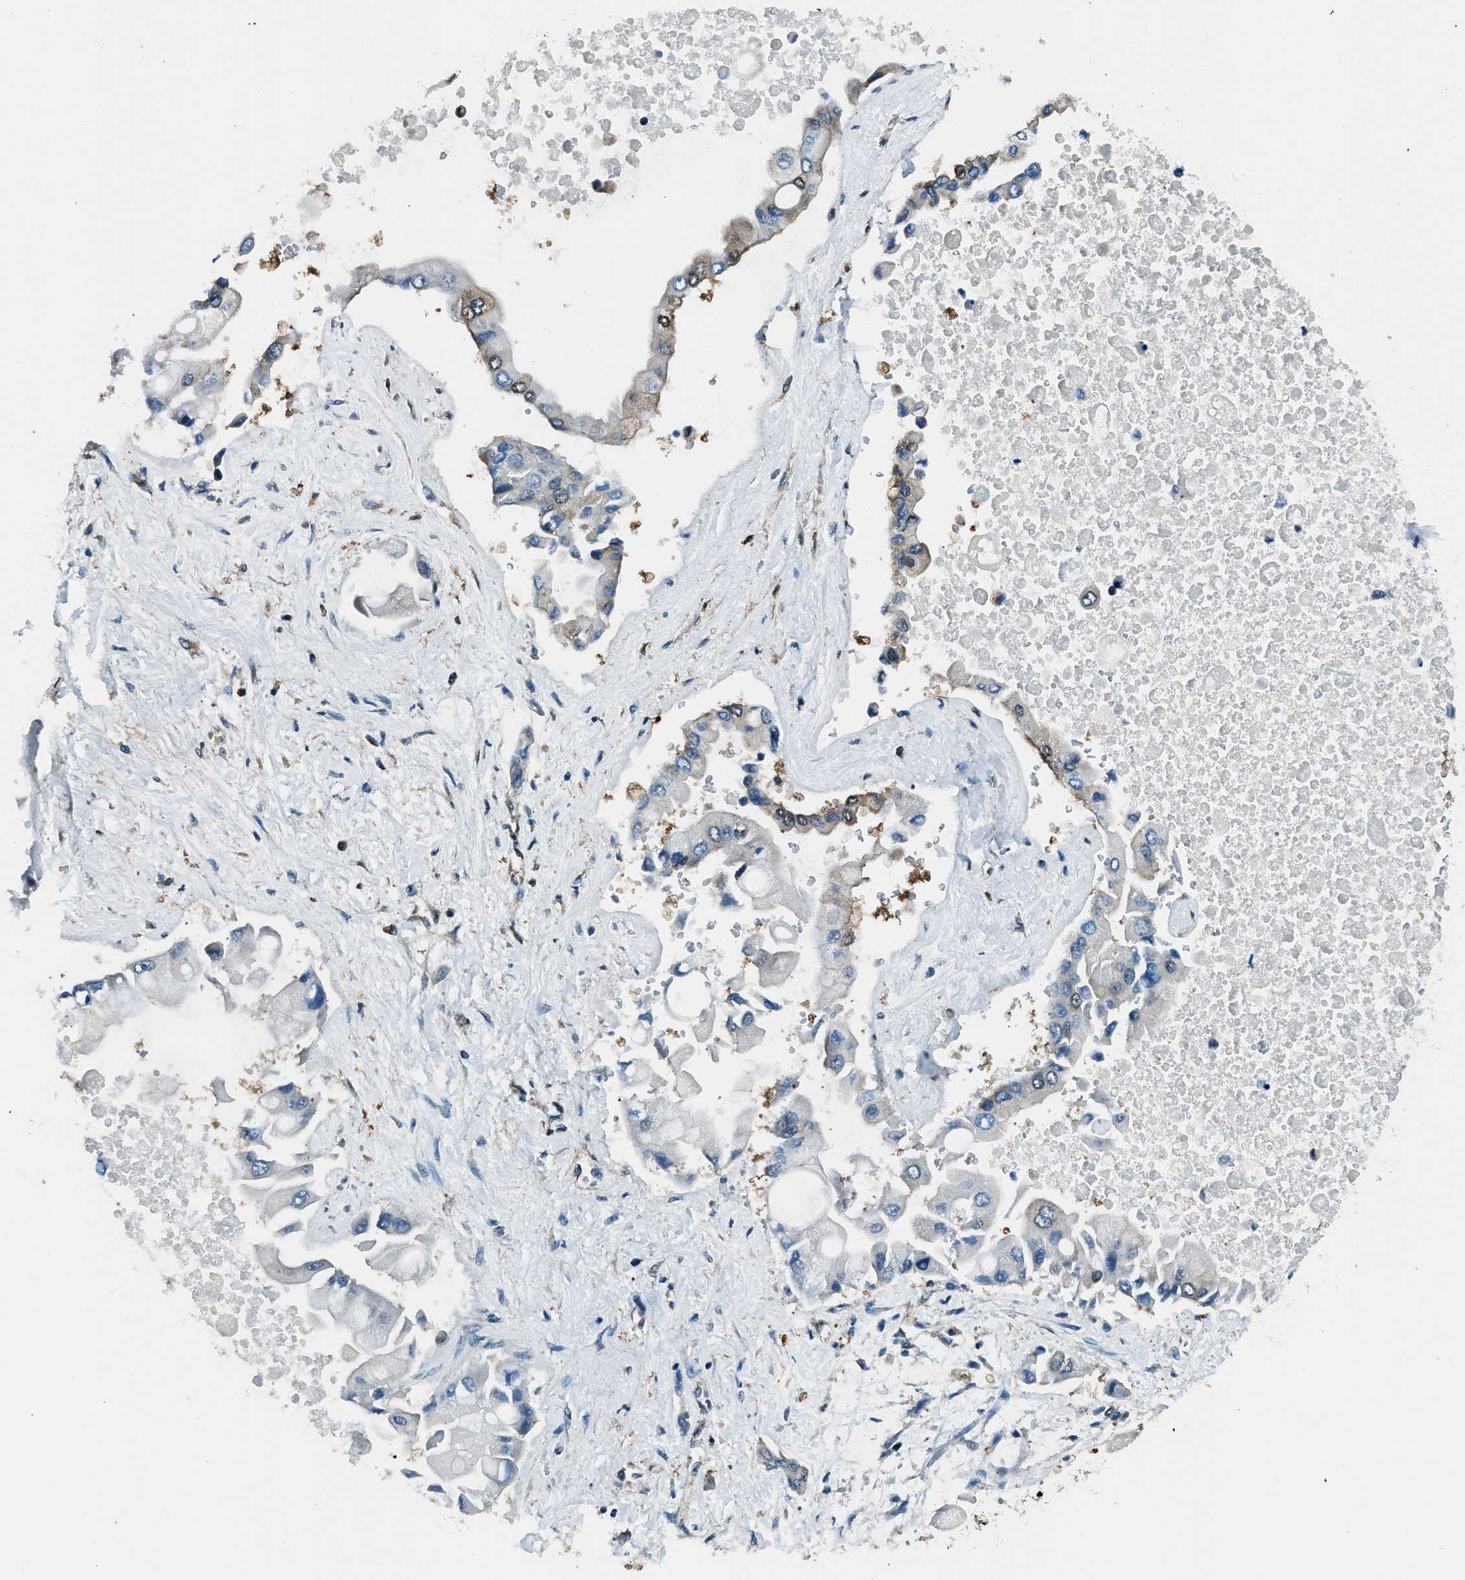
{"staining": {"intensity": "weak", "quantity": "<25%", "location": "cytoplasmic/membranous"}, "tissue": "liver cancer", "cell_type": "Tumor cells", "image_type": "cancer", "snomed": [{"axis": "morphology", "description": "Cholangiocarcinoma"}, {"axis": "topography", "description": "Liver"}], "caption": "DAB (3,3'-diaminobenzidine) immunohistochemical staining of liver cancer exhibits no significant positivity in tumor cells. Brightfield microscopy of immunohistochemistry stained with DAB (brown) and hematoxylin (blue), captured at high magnification.", "gene": "ARFGAP2", "patient": {"sex": "male", "age": 50}}